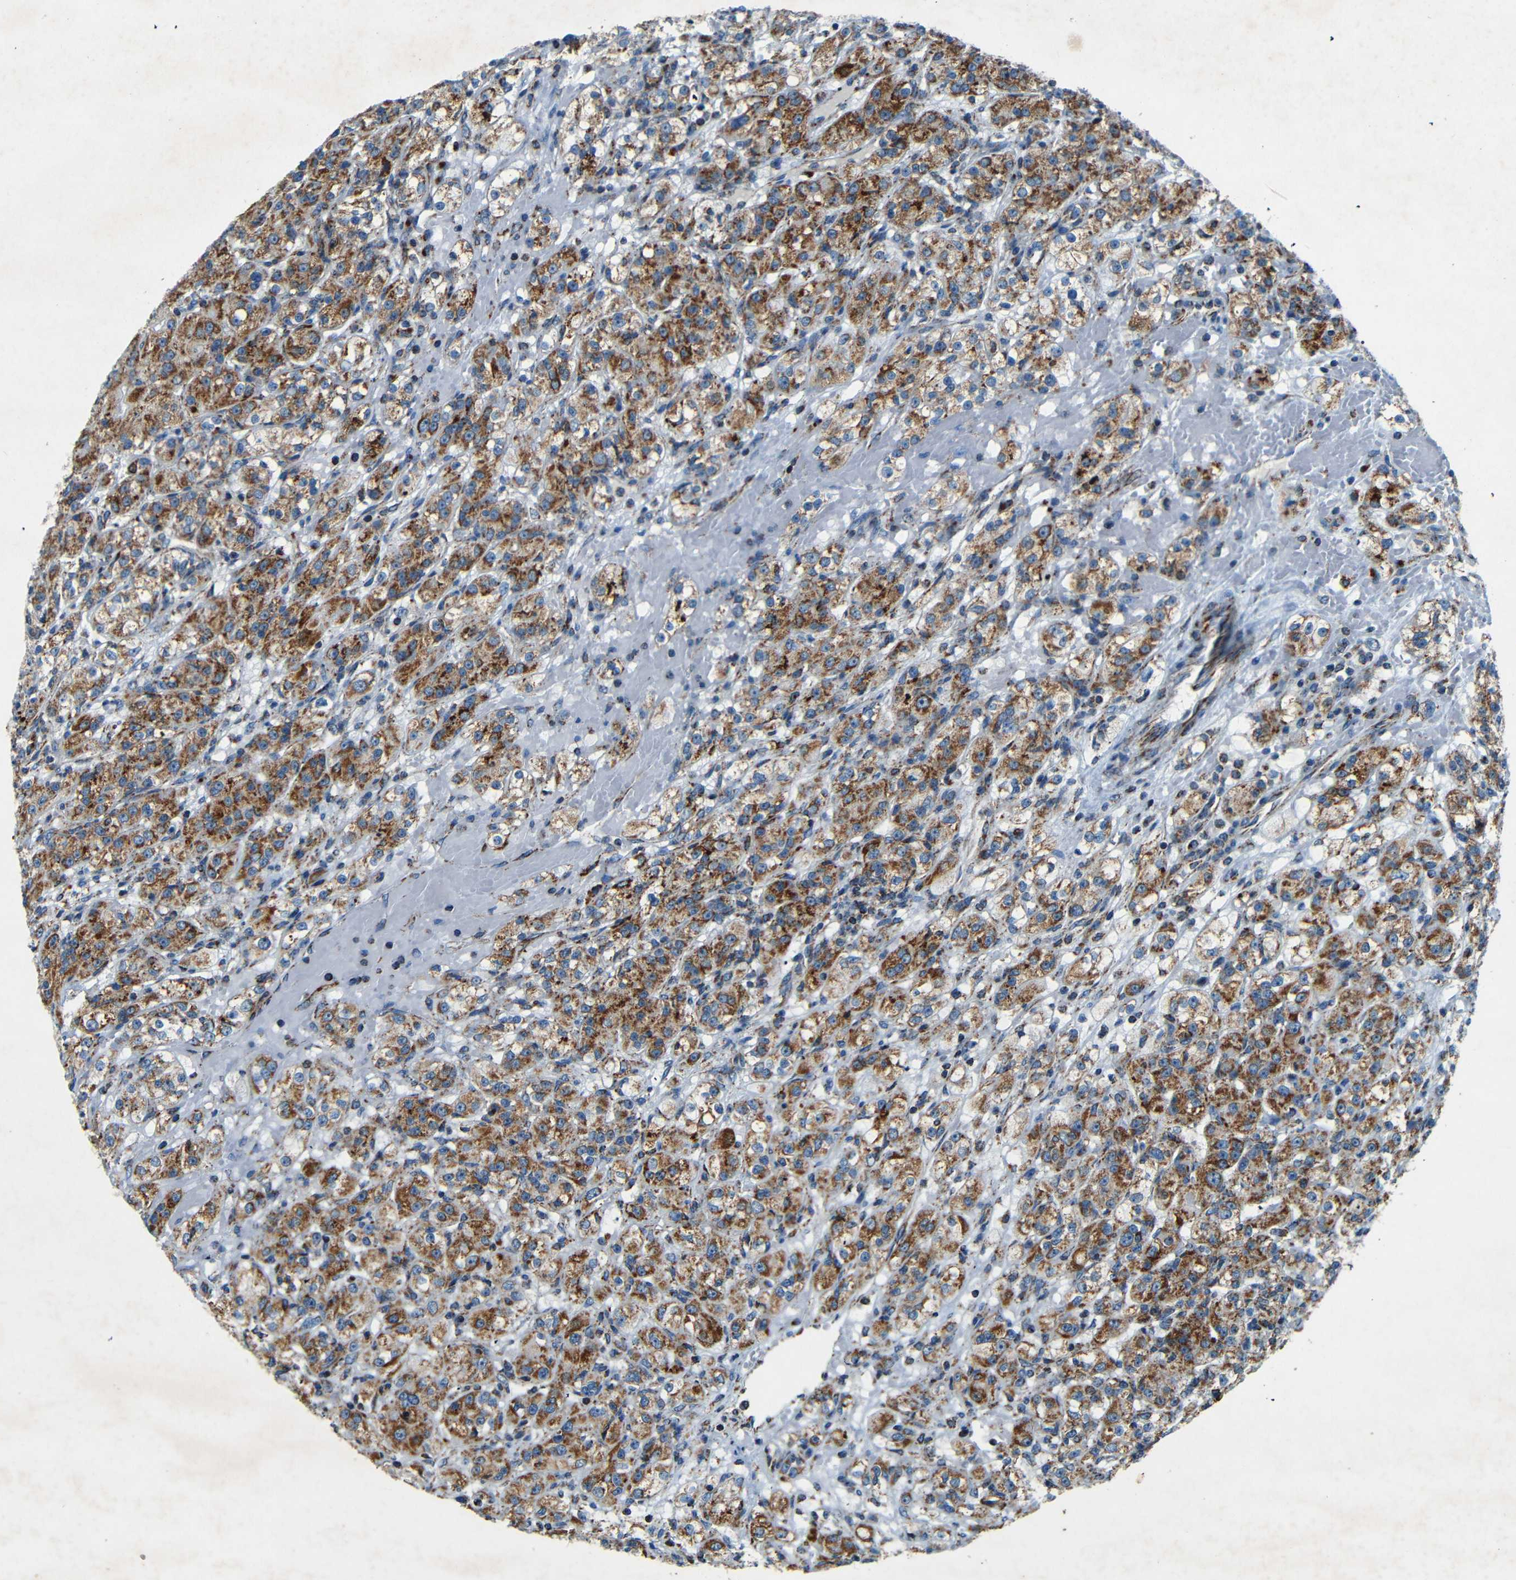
{"staining": {"intensity": "moderate", "quantity": ">75%", "location": "cytoplasmic/membranous"}, "tissue": "renal cancer", "cell_type": "Tumor cells", "image_type": "cancer", "snomed": [{"axis": "morphology", "description": "Normal tissue, NOS"}, {"axis": "morphology", "description": "Adenocarcinoma, NOS"}, {"axis": "topography", "description": "Kidney"}], "caption": "High-power microscopy captured an IHC photomicrograph of renal adenocarcinoma, revealing moderate cytoplasmic/membranous staining in approximately >75% of tumor cells. (Stains: DAB (3,3'-diaminobenzidine) in brown, nuclei in blue, Microscopy: brightfield microscopy at high magnification).", "gene": "WSCD2", "patient": {"sex": "male", "age": 61}}